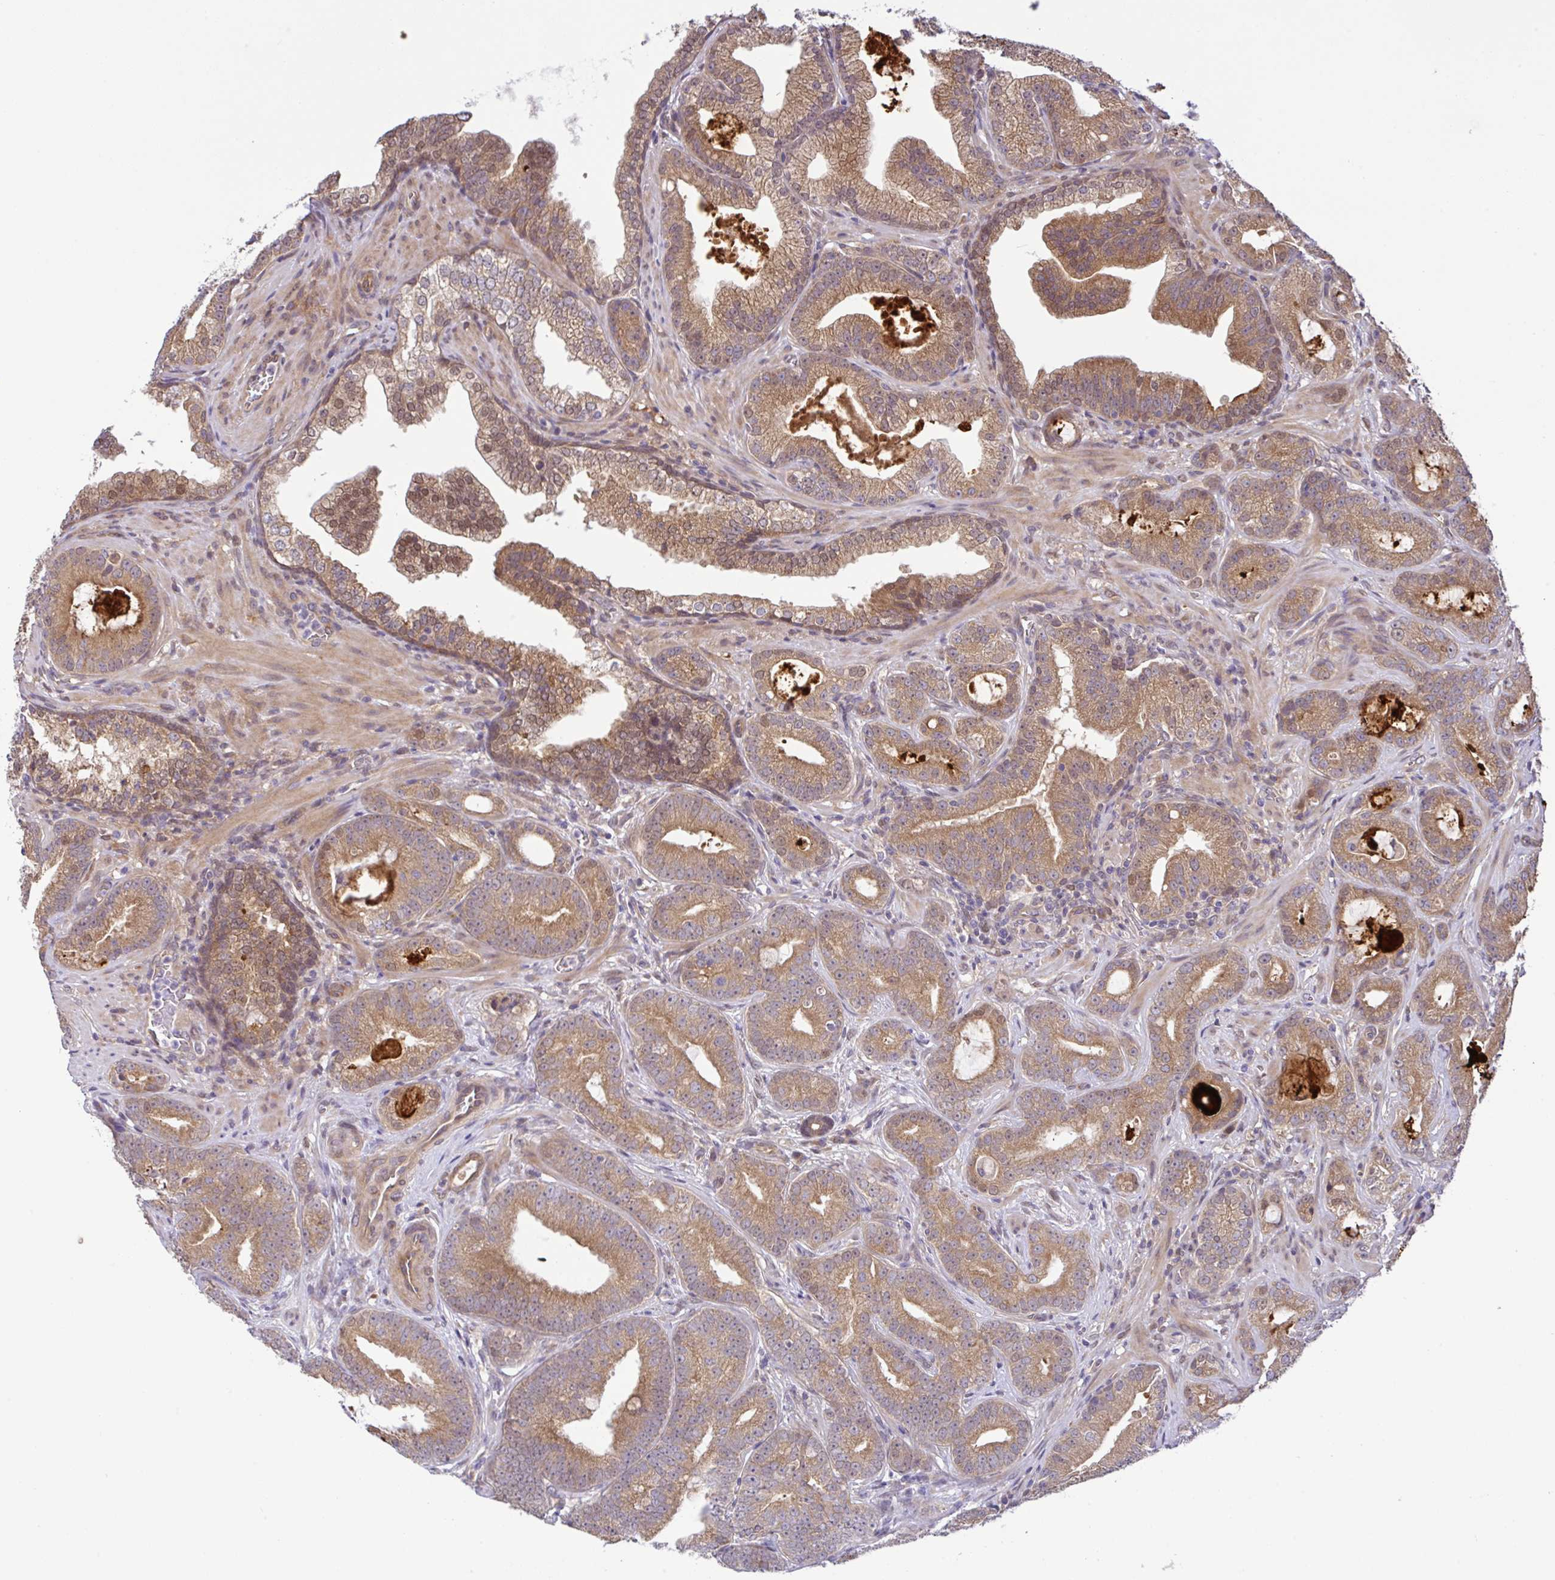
{"staining": {"intensity": "moderate", "quantity": ">75%", "location": "cytoplasmic/membranous"}, "tissue": "prostate cancer", "cell_type": "Tumor cells", "image_type": "cancer", "snomed": [{"axis": "morphology", "description": "Adenocarcinoma, High grade"}, {"axis": "topography", "description": "Prostate"}], "caption": "This is a photomicrograph of immunohistochemistry staining of prostate adenocarcinoma (high-grade), which shows moderate expression in the cytoplasmic/membranous of tumor cells.", "gene": "UBE4A", "patient": {"sex": "male", "age": 65}}